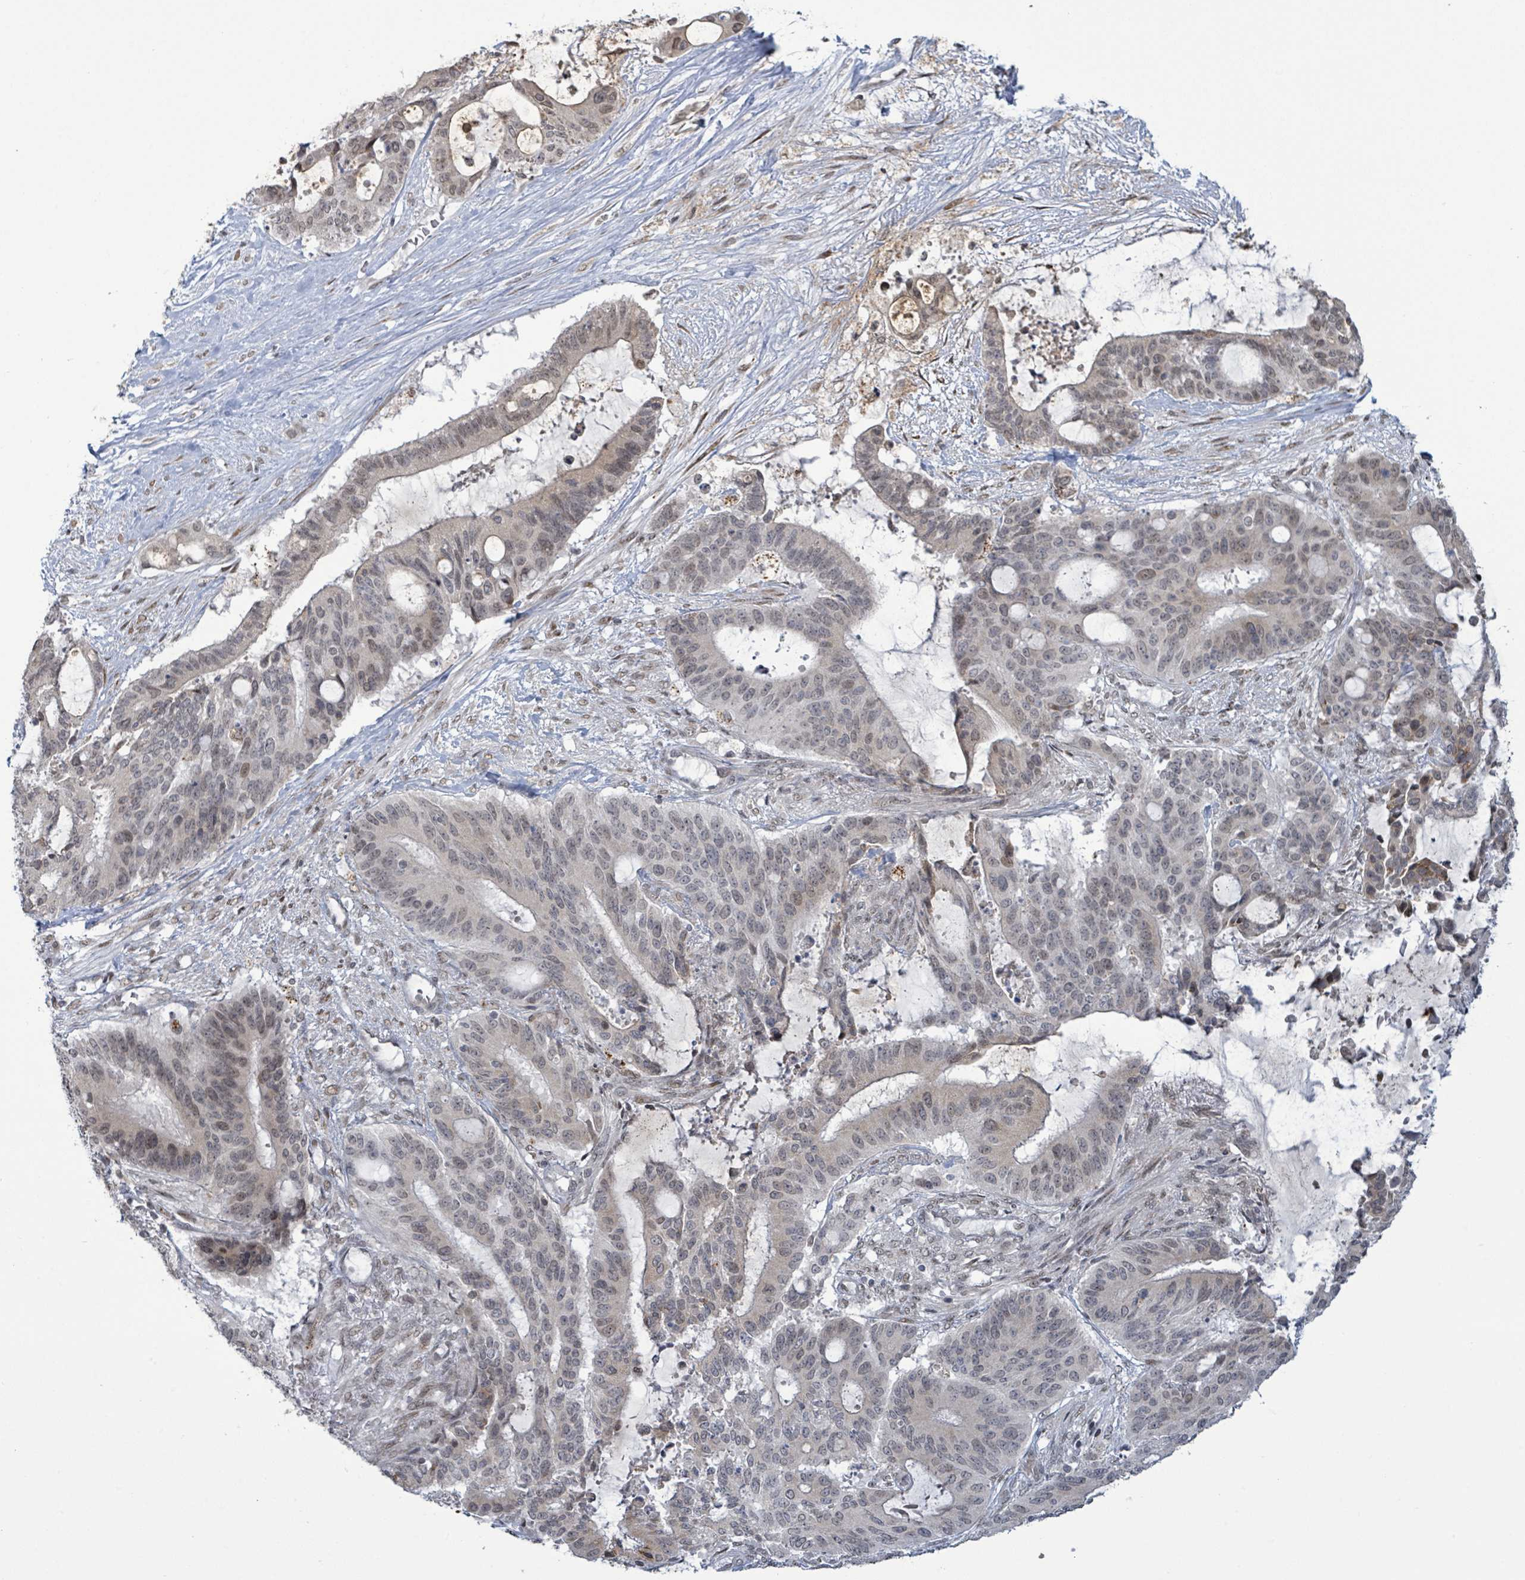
{"staining": {"intensity": "weak", "quantity": "<25%", "location": "nuclear"}, "tissue": "liver cancer", "cell_type": "Tumor cells", "image_type": "cancer", "snomed": [{"axis": "morphology", "description": "Normal tissue, NOS"}, {"axis": "morphology", "description": "Cholangiocarcinoma"}, {"axis": "topography", "description": "Liver"}, {"axis": "topography", "description": "Peripheral nerve tissue"}], "caption": "Tumor cells are negative for protein expression in human liver cancer.", "gene": "SBF2", "patient": {"sex": "female", "age": 73}}